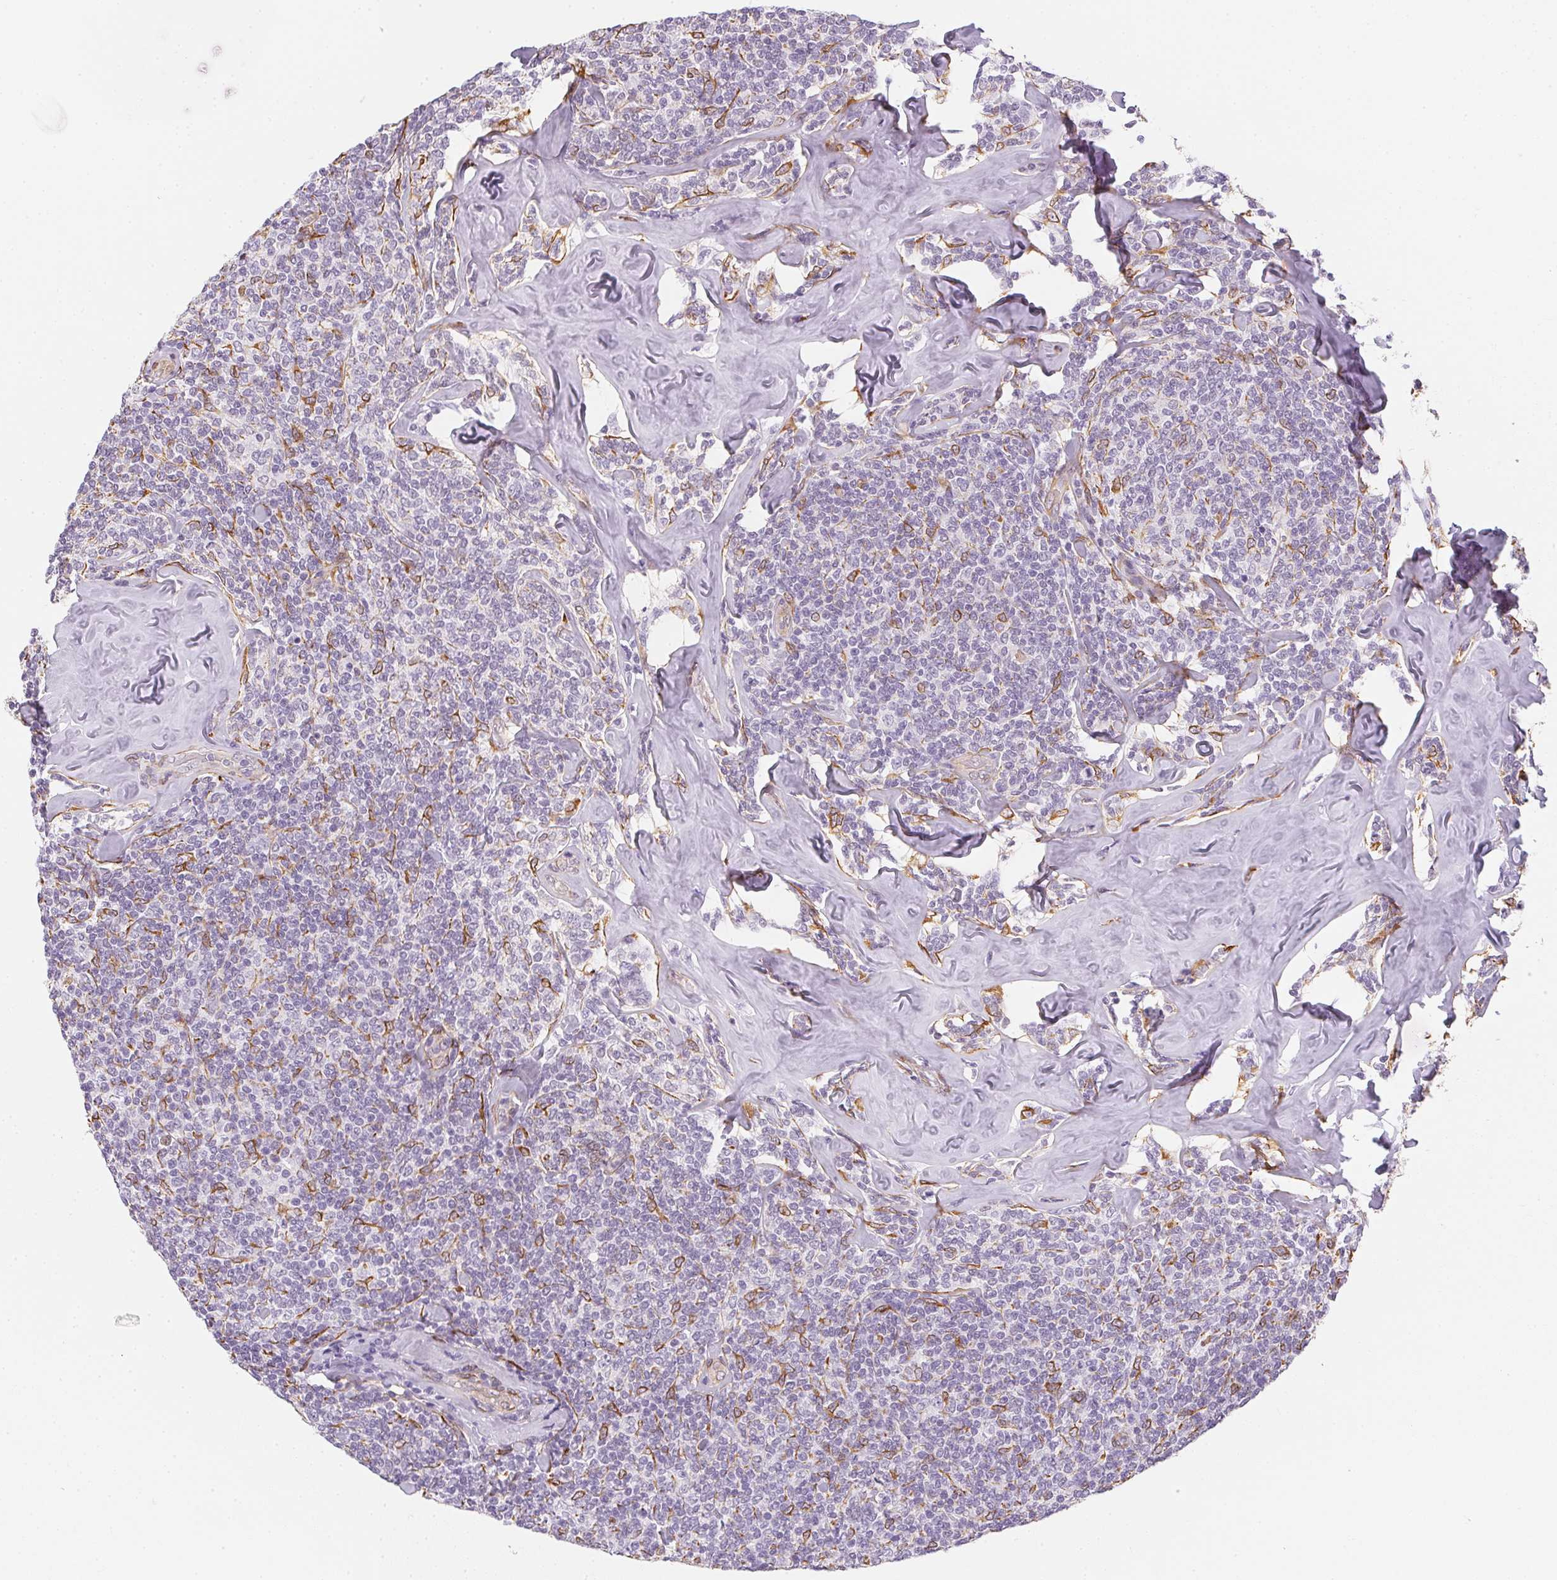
{"staining": {"intensity": "negative", "quantity": "none", "location": "none"}, "tissue": "lymphoma", "cell_type": "Tumor cells", "image_type": "cancer", "snomed": [{"axis": "morphology", "description": "Malignant lymphoma, non-Hodgkin's type, Low grade"}, {"axis": "topography", "description": "Lymph node"}], "caption": "Protein analysis of lymphoma exhibits no significant expression in tumor cells.", "gene": "RSBN1", "patient": {"sex": "female", "age": 56}}